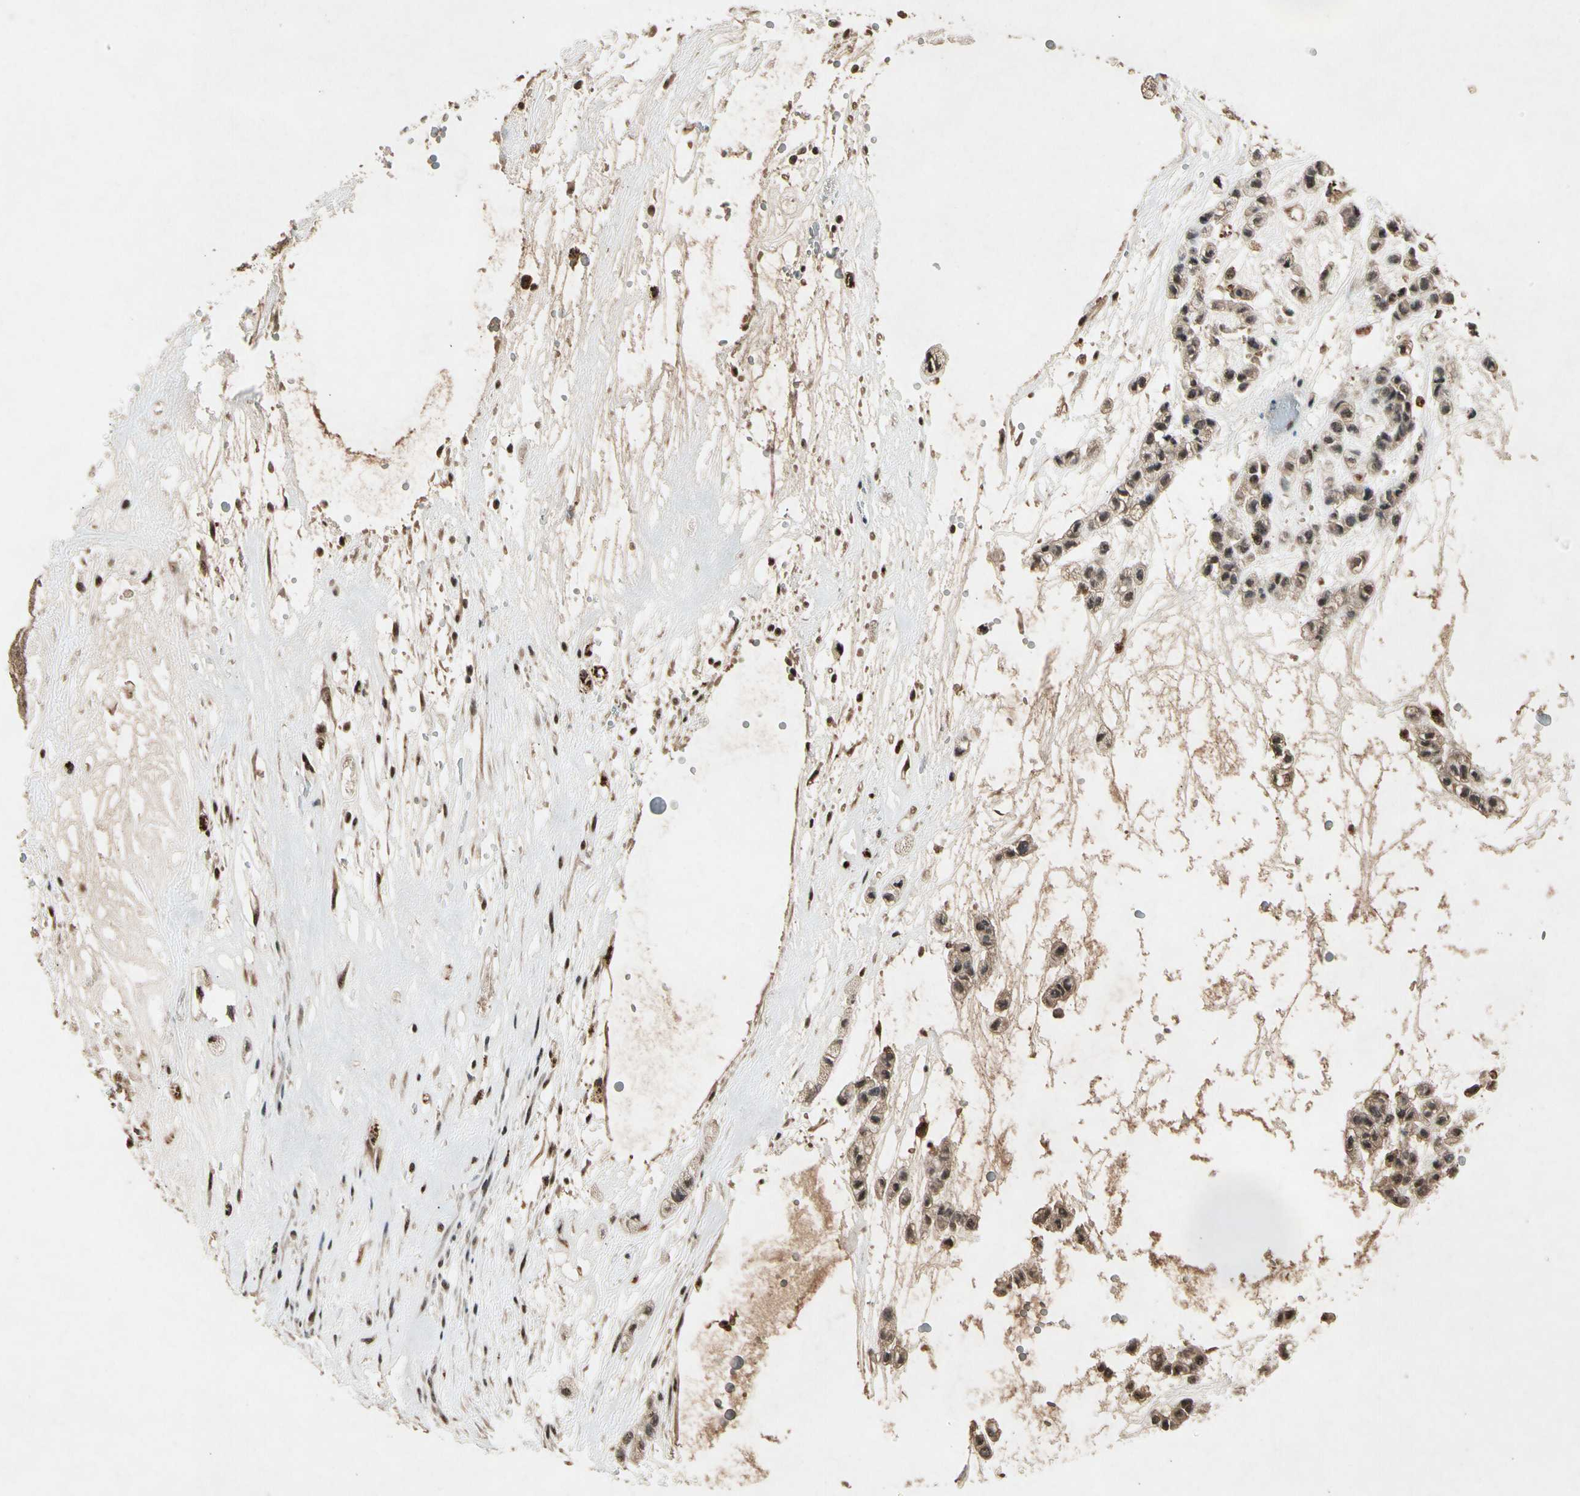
{"staining": {"intensity": "moderate", "quantity": ">75%", "location": "cytoplasmic/membranous,nuclear"}, "tissue": "head and neck cancer", "cell_type": "Tumor cells", "image_type": "cancer", "snomed": [{"axis": "morphology", "description": "Adenocarcinoma, NOS"}, {"axis": "morphology", "description": "Adenoma, NOS"}, {"axis": "topography", "description": "Head-Neck"}], "caption": "Immunohistochemical staining of head and neck adenoma displays medium levels of moderate cytoplasmic/membranous and nuclear staining in about >75% of tumor cells. The protein of interest is stained brown, and the nuclei are stained in blue (DAB (3,3'-diaminobenzidine) IHC with brightfield microscopy, high magnification).", "gene": "PML", "patient": {"sex": "female", "age": 55}}